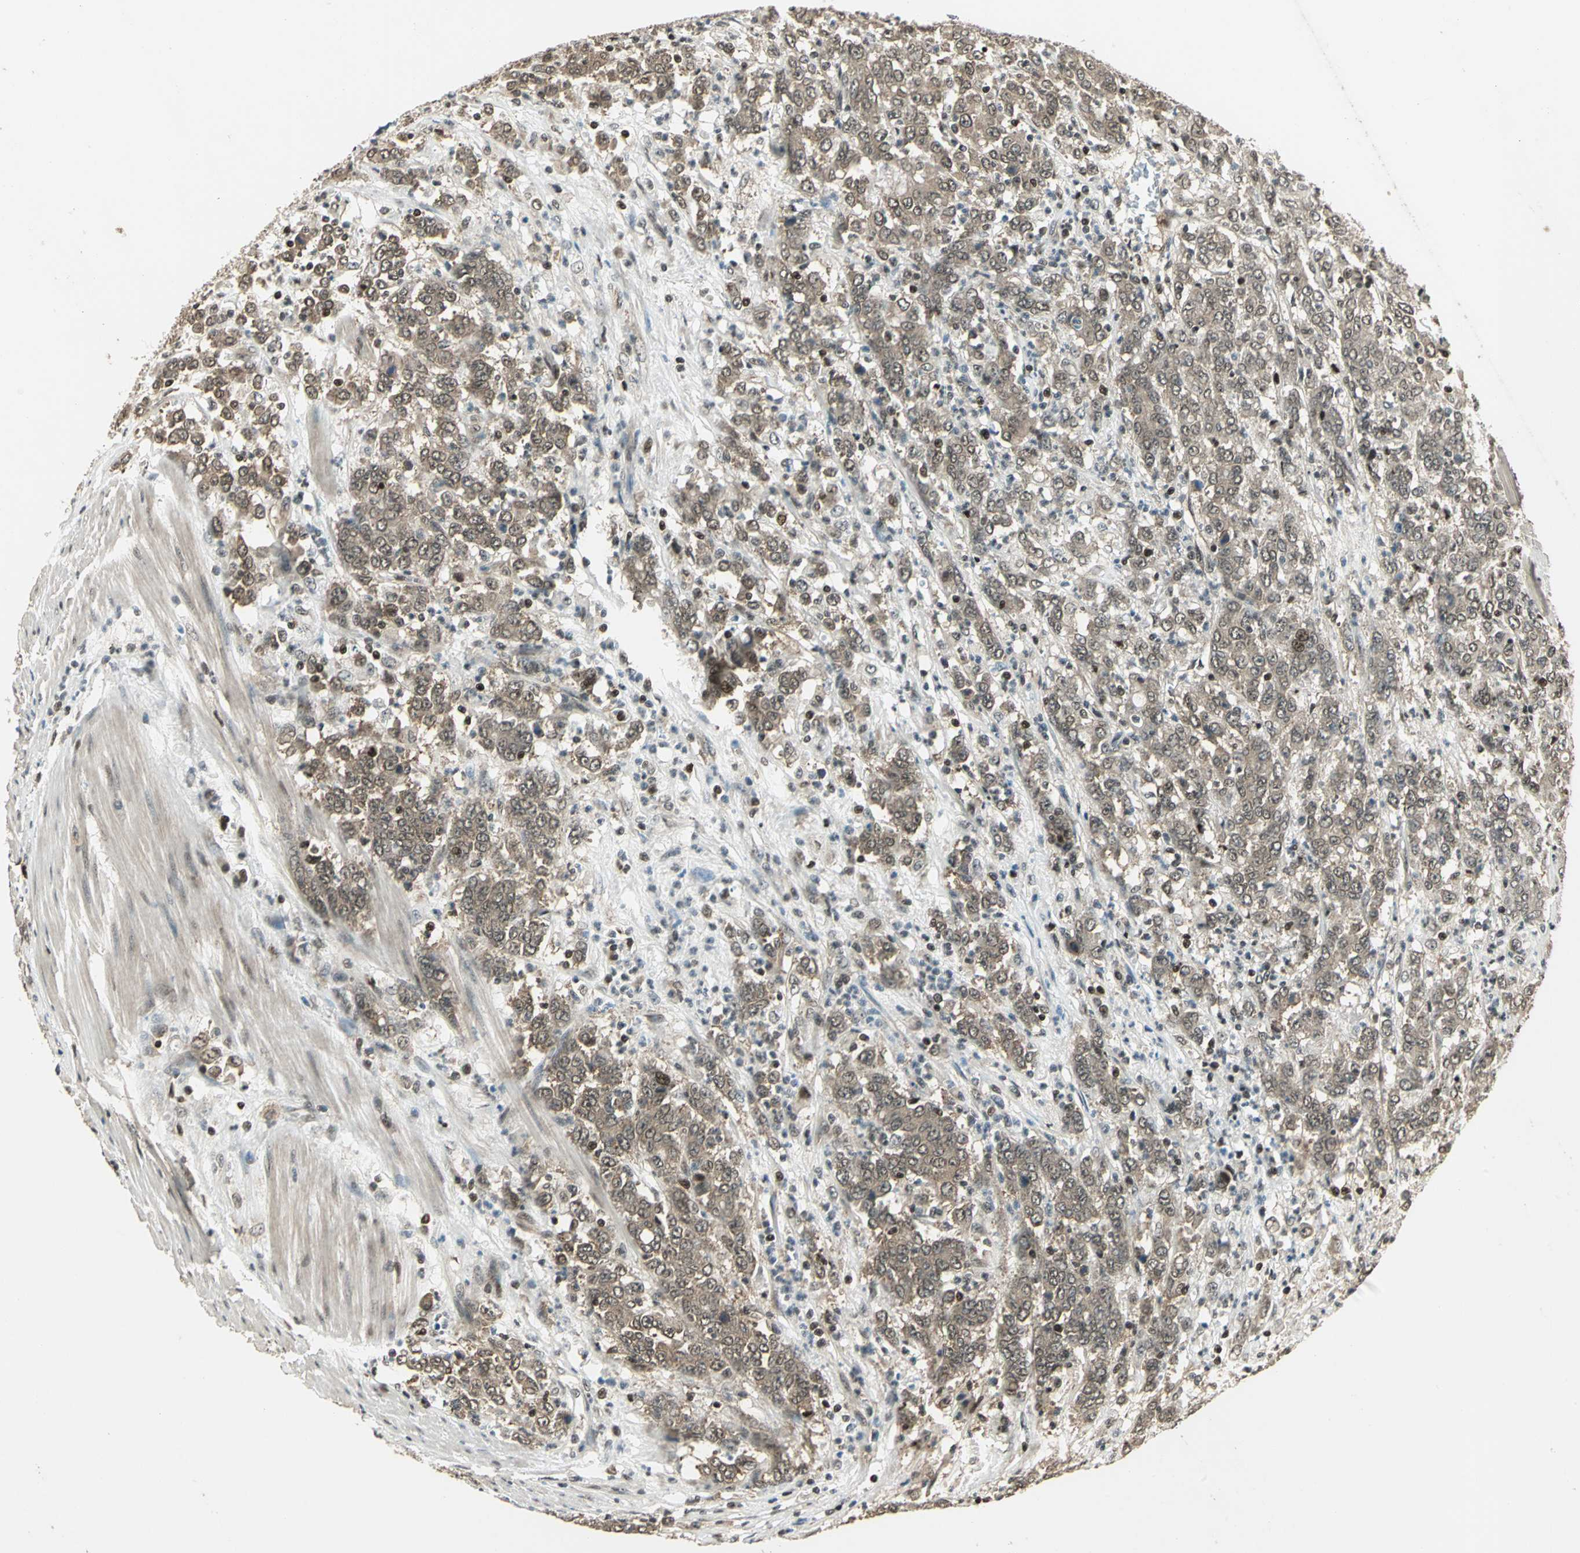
{"staining": {"intensity": "weak", "quantity": "25%-75%", "location": "cytoplasmic/membranous,nuclear"}, "tissue": "stomach cancer", "cell_type": "Tumor cells", "image_type": "cancer", "snomed": [{"axis": "morphology", "description": "Adenocarcinoma, NOS"}, {"axis": "topography", "description": "Stomach, lower"}], "caption": "Brown immunohistochemical staining in adenocarcinoma (stomach) reveals weak cytoplasmic/membranous and nuclear staining in about 25%-75% of tumor cells. (DAB (3,3'-diaminobenzidine) IHC, brown staining for protein, blue staining for nuclei).", "gene": "PSMC3", "patient": {"sex": "female", "age": 71}}